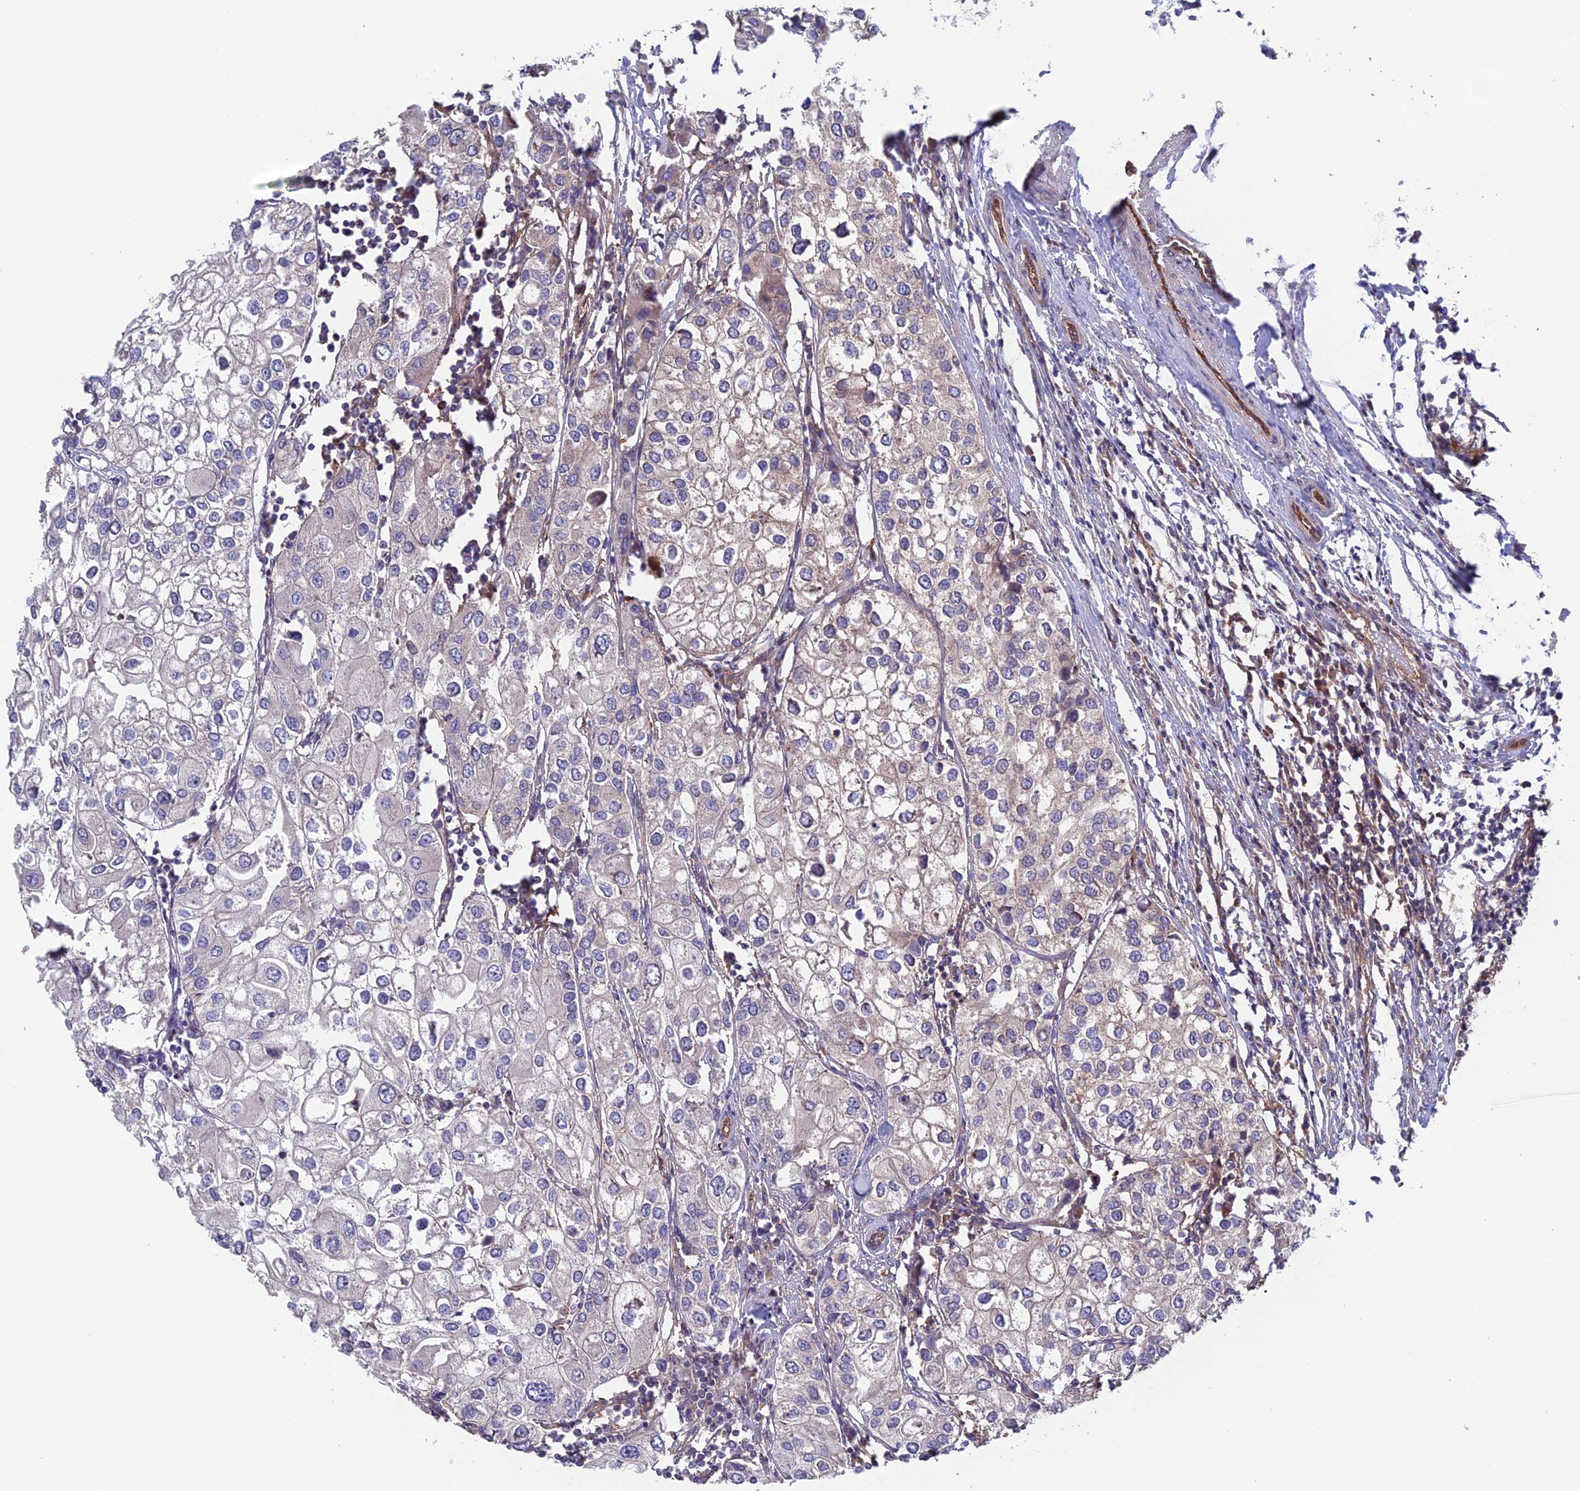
{"staining": {"intensity": "weak", "quantity": "<25%", "location": "cytoplasmic/membranous"}, "tissue": "urothelial cancer", "cell_type": "Tumor cells", "image_type": "cancer", "snomed": [{"axis": "morphology", "description": "Urothelial carcinoma, High grade"}, {"axis": "topography", "description": "Urinary bladder"}], "caption": "This is an immunohistochemistry (IHC) histopathology image of urothelial cancer. There is no positivity in tumor cells.", "gene": "NUDT16L1", "patient": {"sex": "male", "age": 64}}